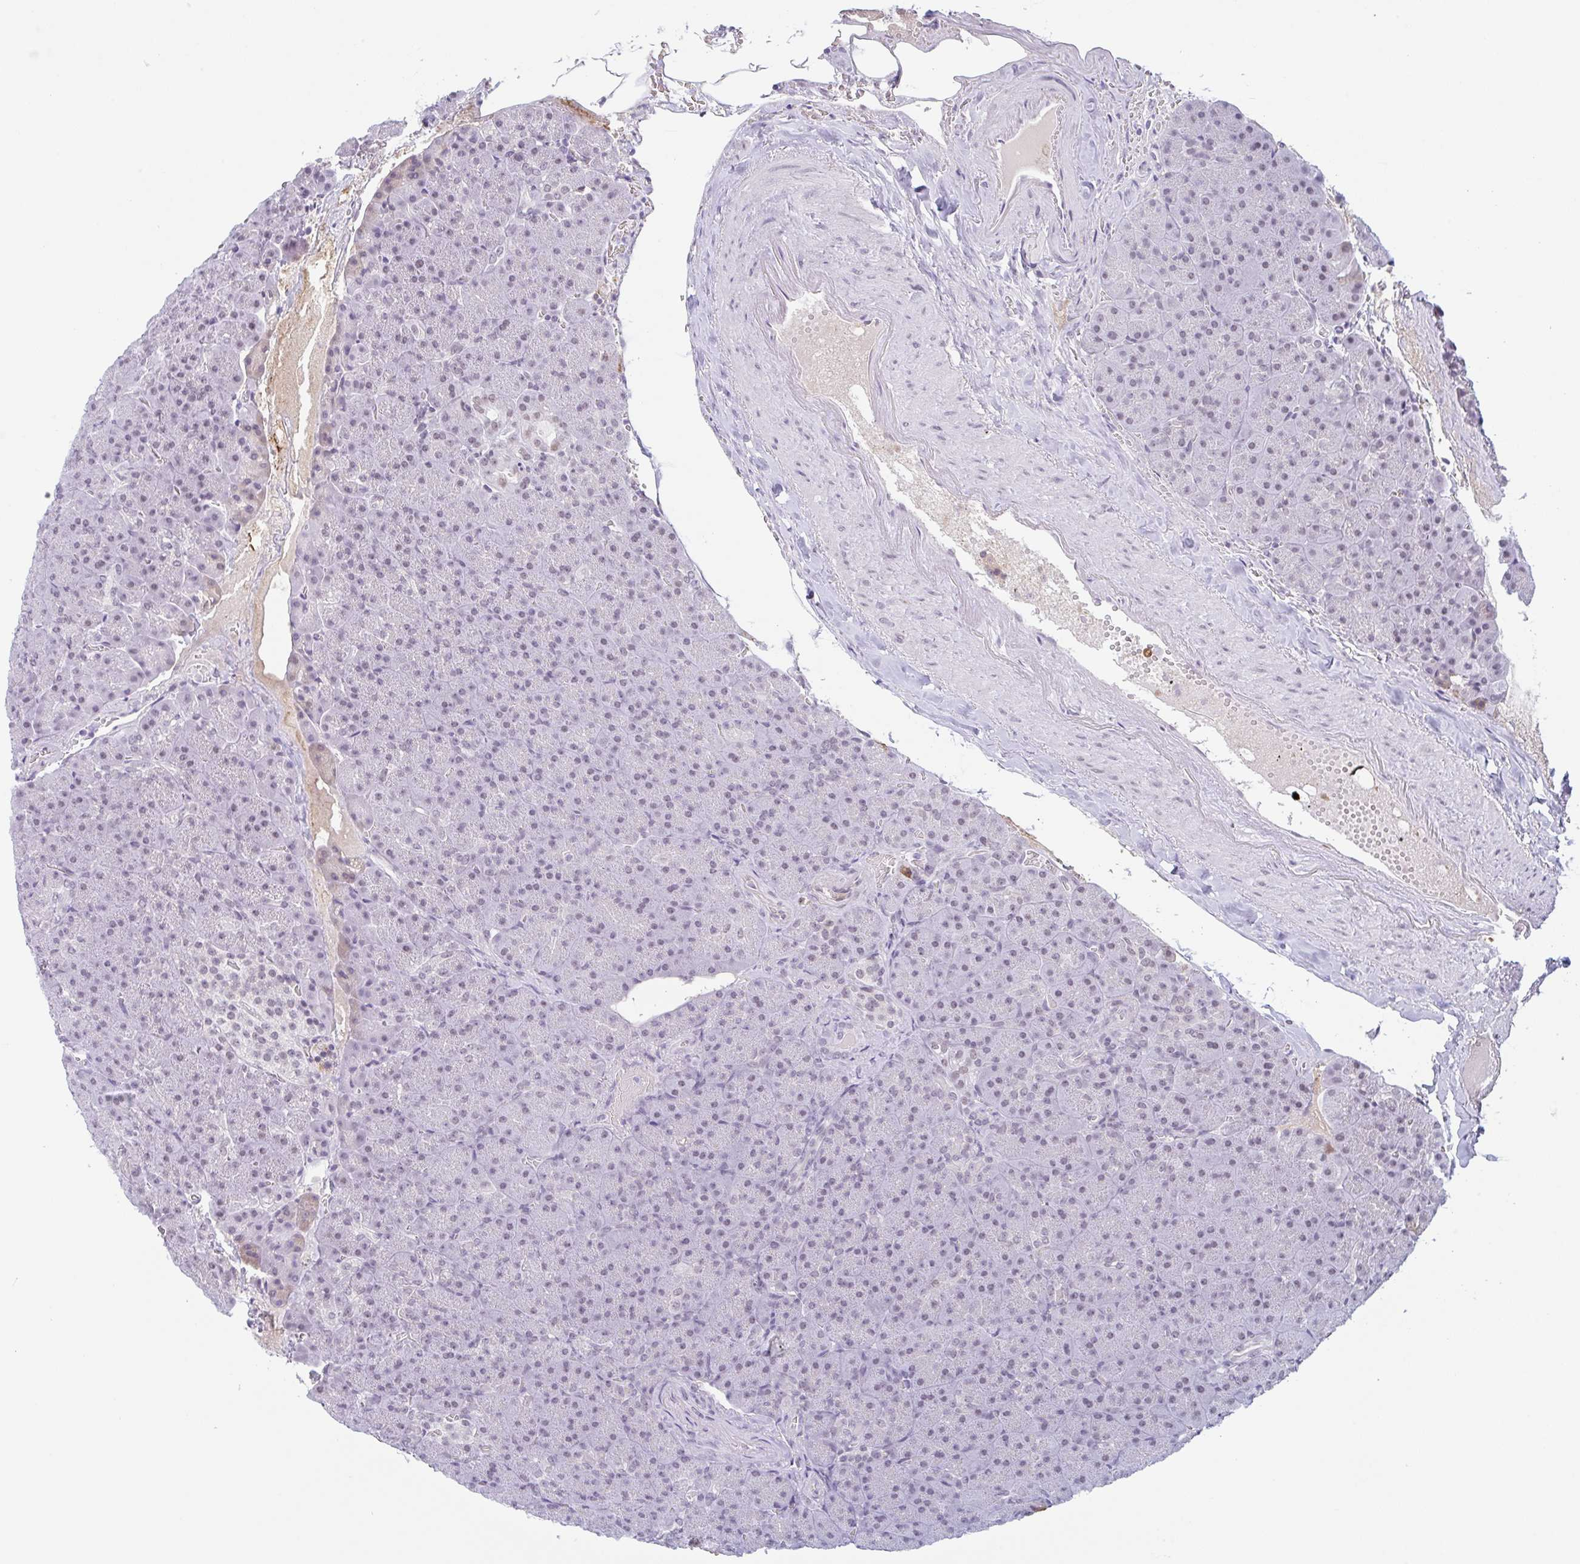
{"staining": {"intensity": "weak", "quantity": "25%-75%", "location": "nuclear"}, "tissue": "pancreas", "cell_type": "Exocrine glandular cells", "image_type": "normal", "snomed": [{"axis": "morphology", "description": "Normal tissue, NOS"}, {"axis": "topography", "description": "Pancreas"}], "caption": "Benign pancreas was stained to show a protein in brown. There is low levels of weak nuclear staining in about 25%-75% of exocrine glandular cells.", "gene": "PLG", "patient": {"sex": "female", "age": 74}}